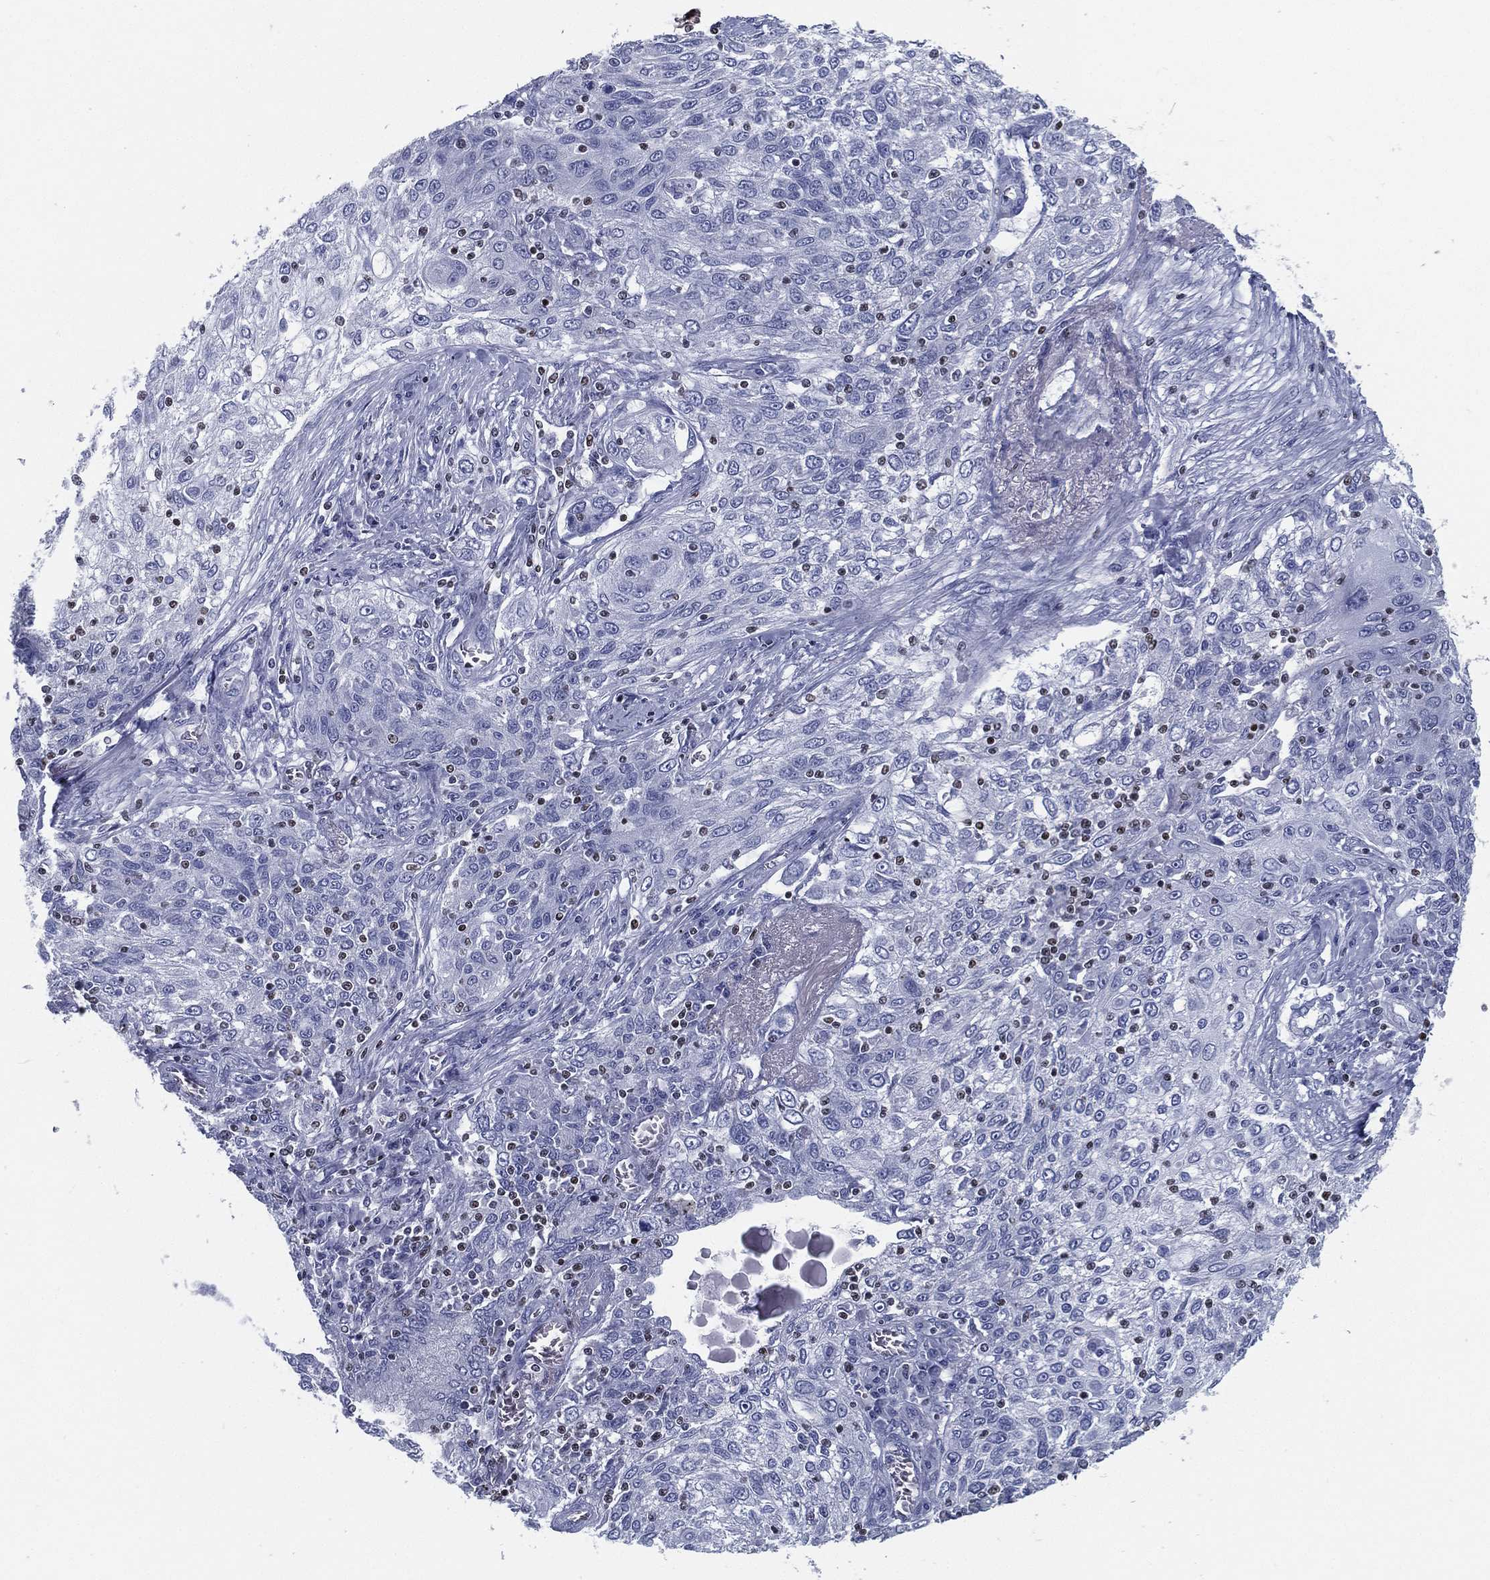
{"staining": {"intensity": "negative", "quantity": "none", "location": "none"}, "tissue": "lung cancer", "cell_type": "Tumor cells", "image_type": "cancer", "snomed": [{"axis": "morphology", "description": "Squamous cell carcinoma, NOS"}, {"axis": "topography", "description": "Lung"}], "caption": "Tumor cells are negative for protein expression in human lung cancer.", "gene": "PYHIN1", "patient": {"sex": "female", "age": 69}}